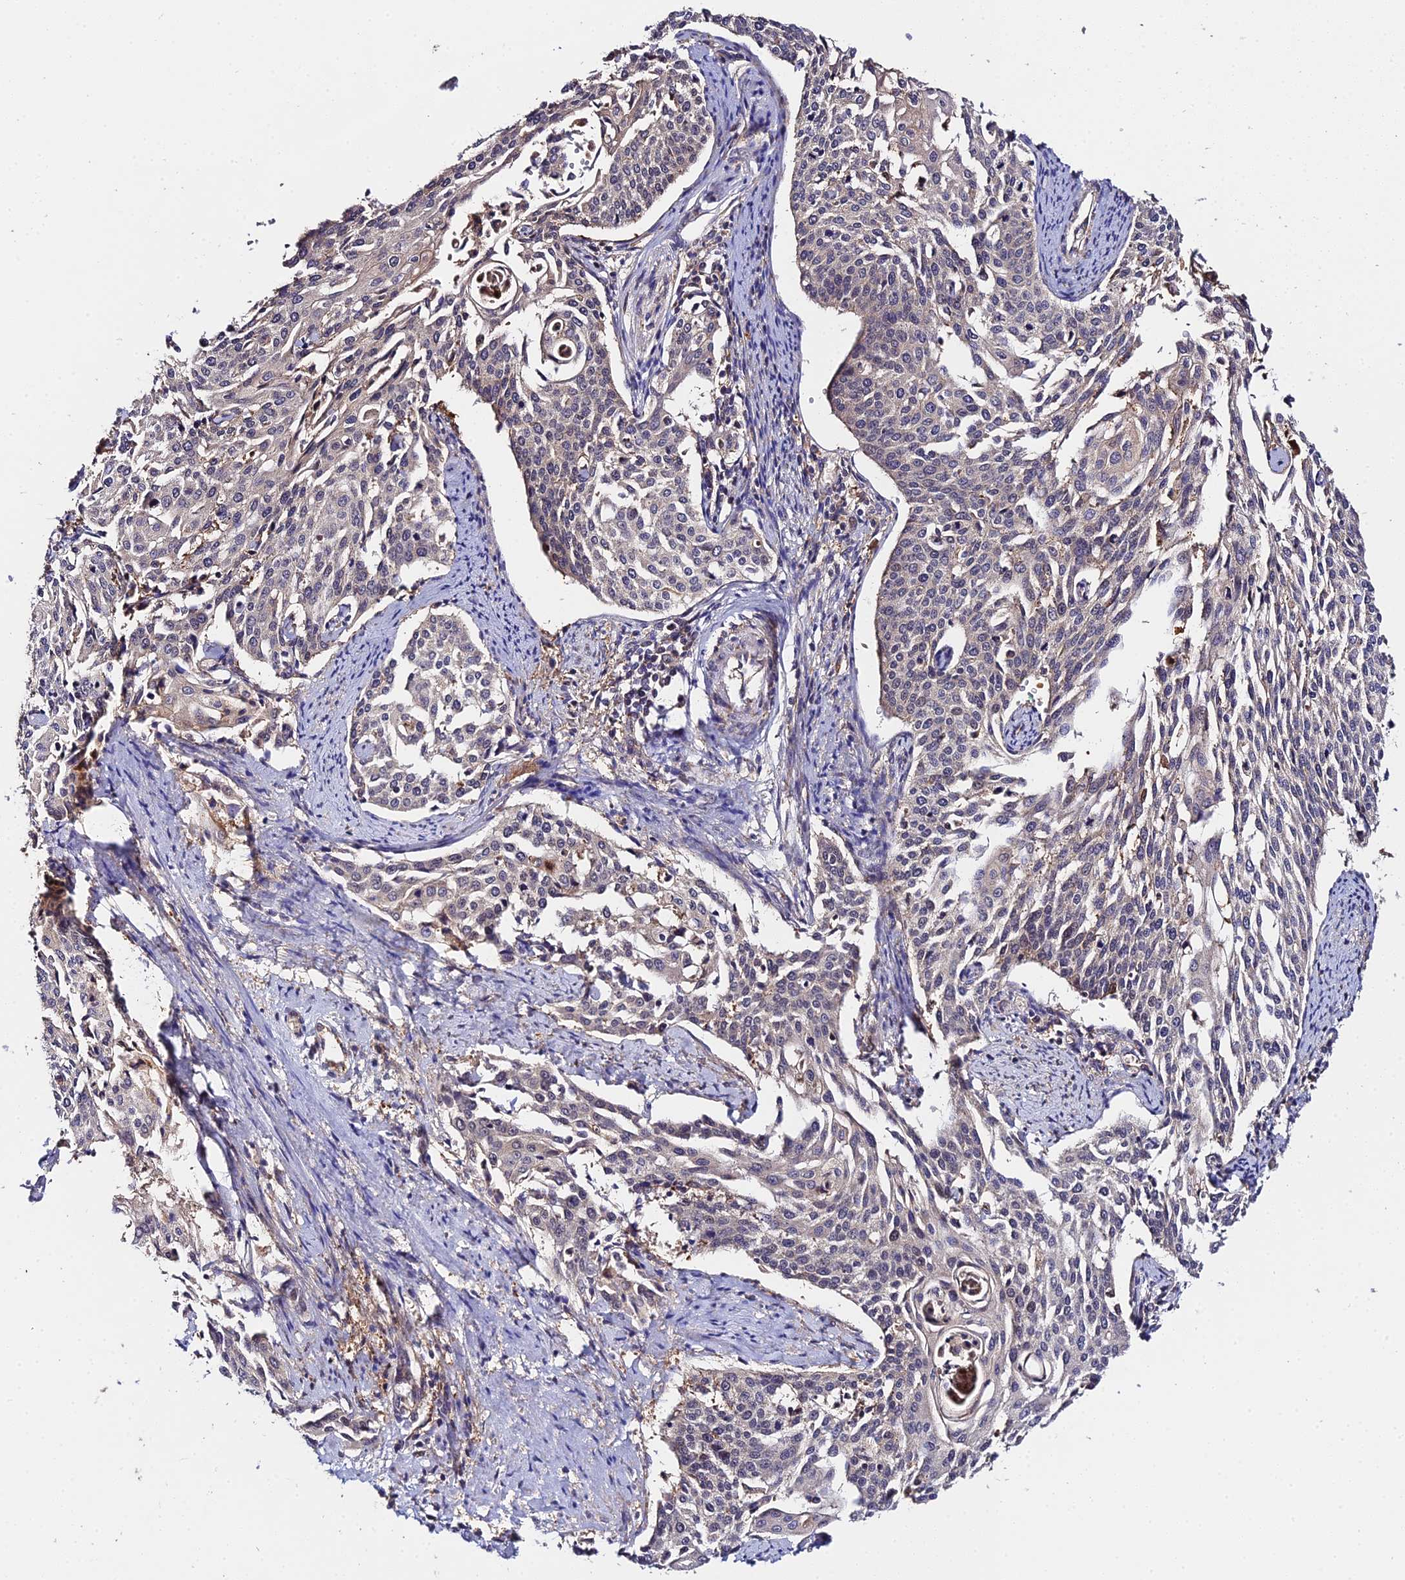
{"staining": {"intensity": "negative", "quantity": "none", "location": "none"}, "tissue": "cervical cancer", "cell_type": "Tumor cells", "image_type": "cancer", "snomed": [{"axis": "morphology", "description": "Squamous cell carcinoma, NOS"}, {"axis": "topography", "description": "Cervix"}], "caption": "An immunohistochemistry micrograph of cervical cancer is shown. There is no staining in tumor cells of cervical cancer.", "gene": "ZBED8", "patient": {"sex": "female", "age": 44}}